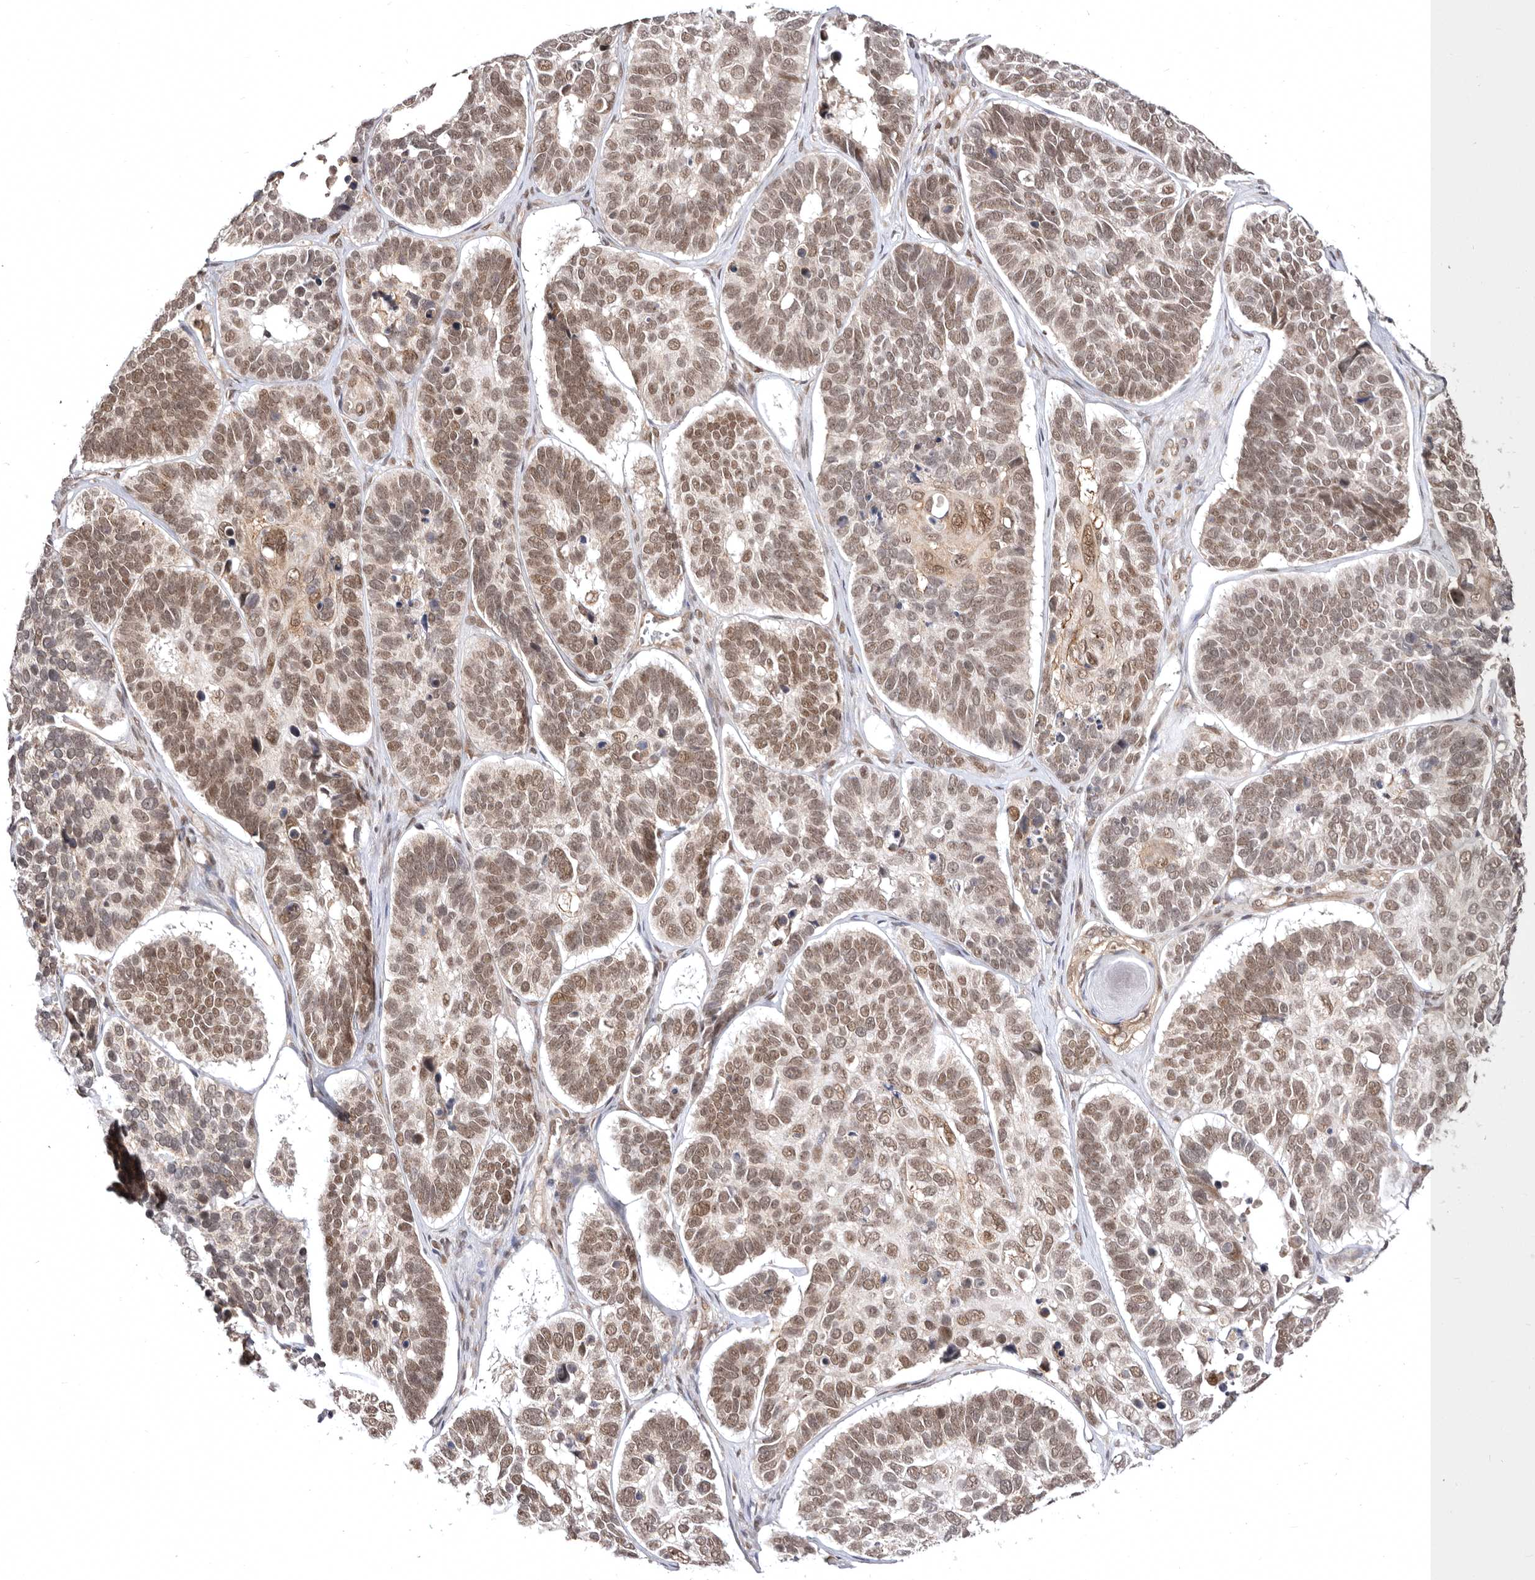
{"staining": {"intensity": "moderate", "quantity": ">75%", "location": "nuclear"}, "tissue": "skin cancer", "cell_type": "Tumor cells", "image_type": "cancer", "snomed": [{"axis": "morphology", "description": "Basal cell carcinoma"}, {"axis": "topography", "description": "Skin"}], "caption": "Moderate nuclear positivity for a protein is identified in about >75% of tumor cells of skin cancer using IHC.", "gene": "MED8", "patient": {"sex": "male", "age": 62}}